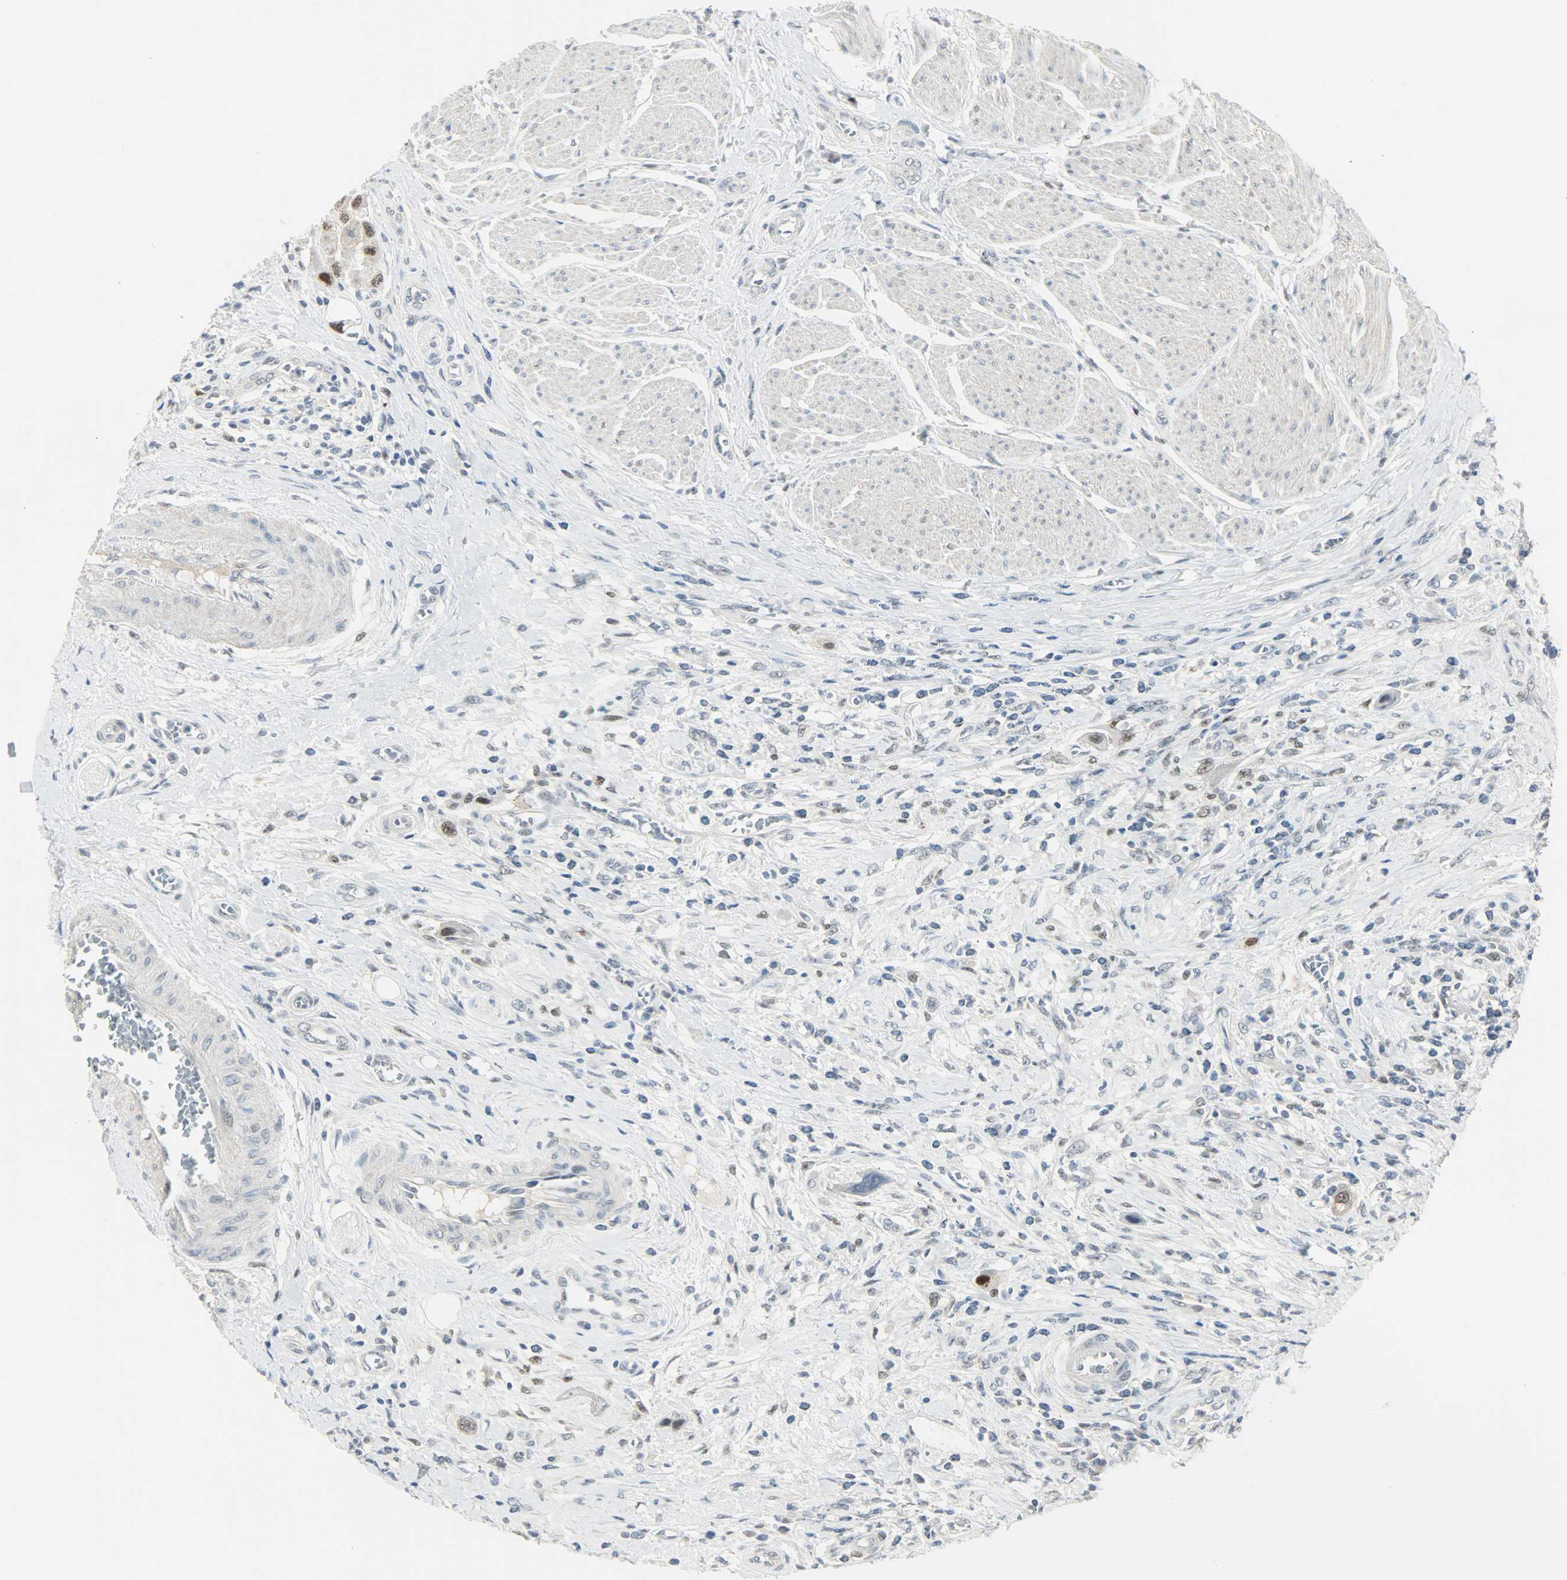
{"staining": {"intensity": "moderate", "quantity": "25%-75%", "location": "nuclear"}, "tissue": "urothelial cancer", "cell_type": "Tumor cells", "image_type": "cancer", "snomed": [{"axis": "morphology", "description": "Urothelial carcinoma, High grade"}, {"axis": "topography", "description": "Urinary bladder"}], "caption": "Tumor cells display moderate nuclear positivity in approximately 25%-75% of cells in urothelial cancer.", "gene": "PPARG", "patient": {"sex": "male", "age": 50}}